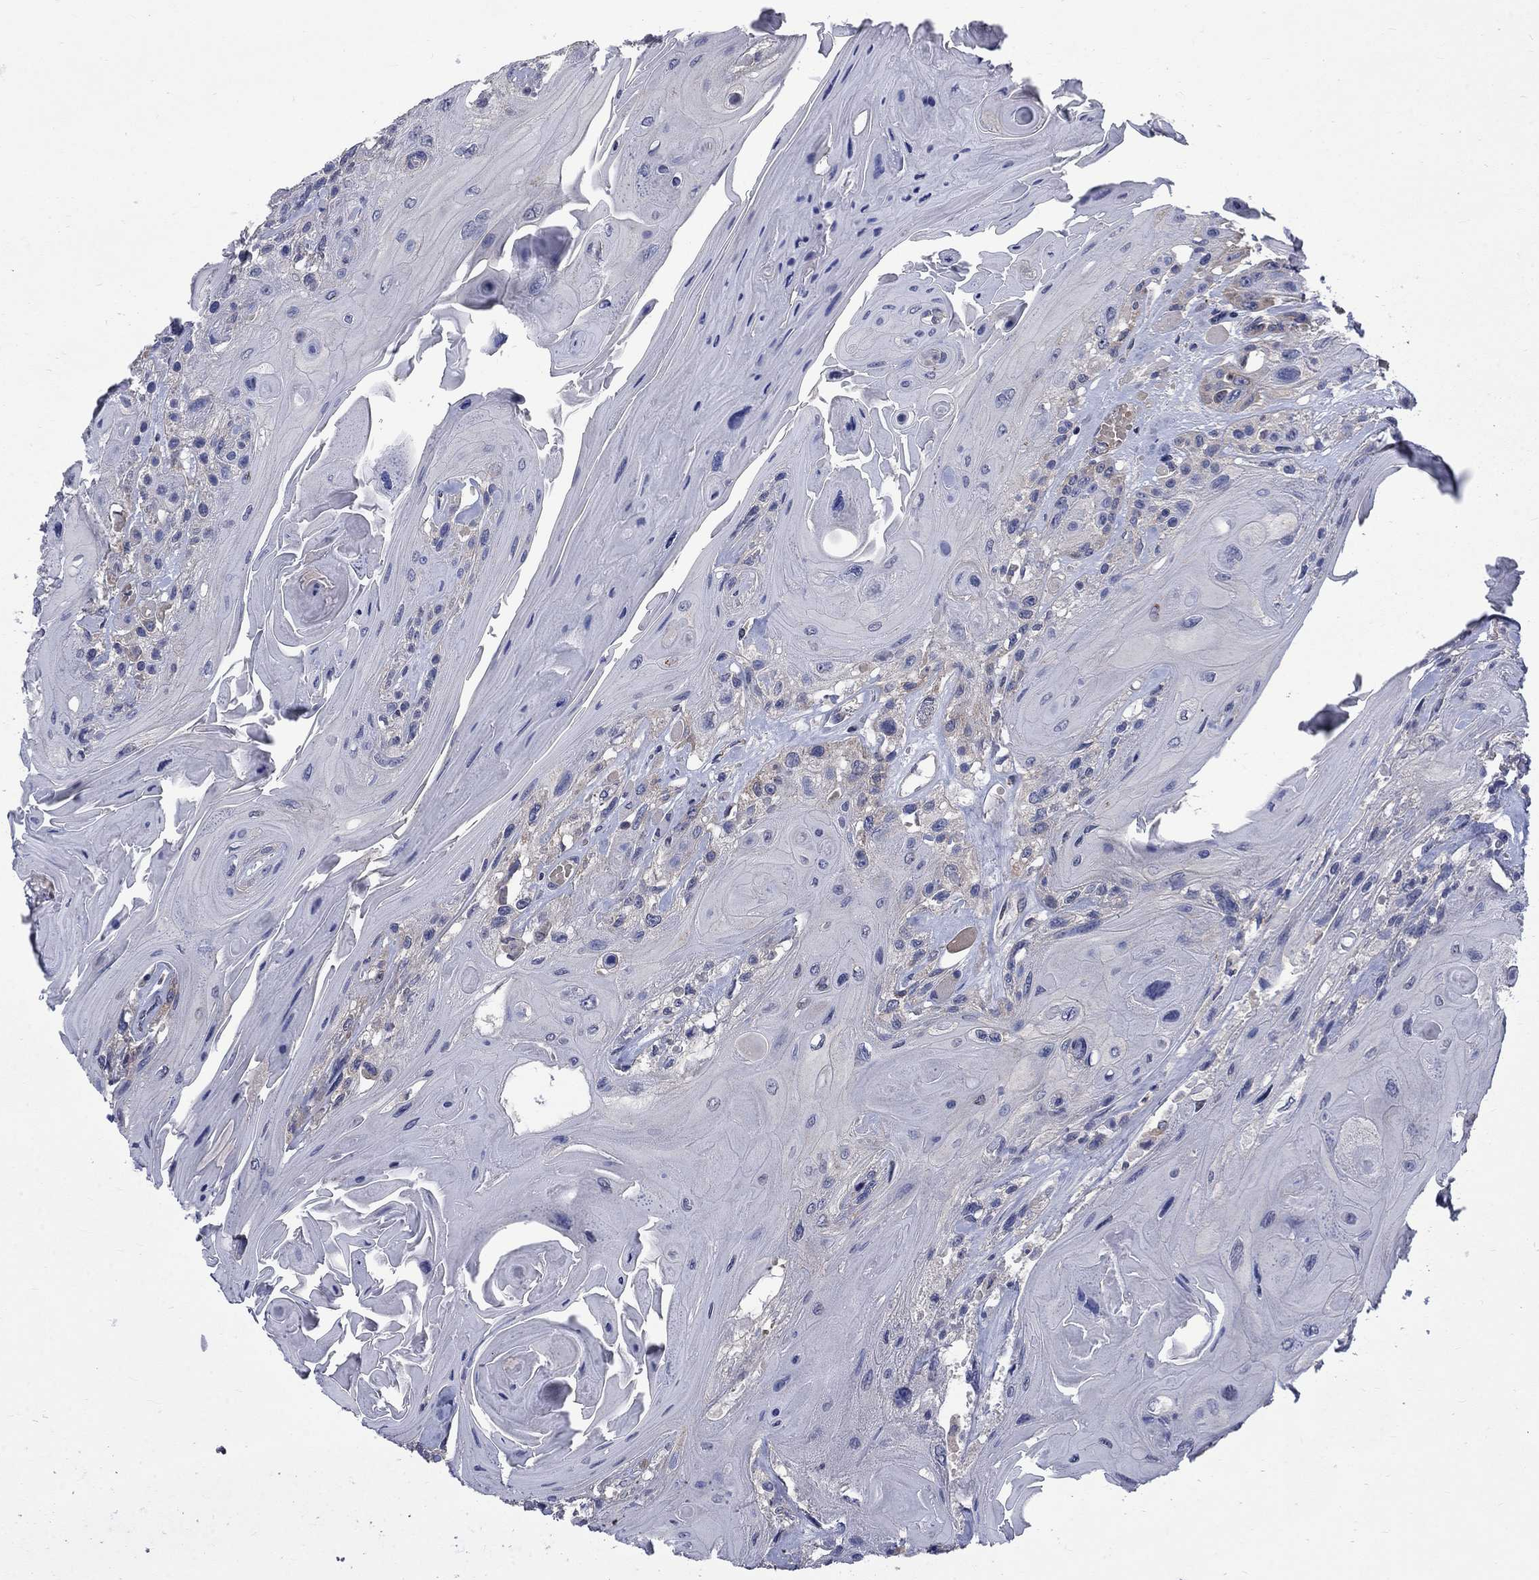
{"staining": {"intensity": "negative", "quantity": "none", "location": "none"}, "tissue": "head and neck cancer", "cell_type": "Tumor cells", "image_type": "cancer", "snomed": [{"axis": "morphology", "description": "Squamous cell carcinoma, NOS"}, {"axis": "topography", "description": "Head-Neck"}], "caption": "Human head and neck cancer (squamous cell carcinoma) stained for a protein using immunohistochemistry demonstrates no staining in tumor cells.", "gene": "HSPA12A", "patient": {"sex": "female", "age": 59}}